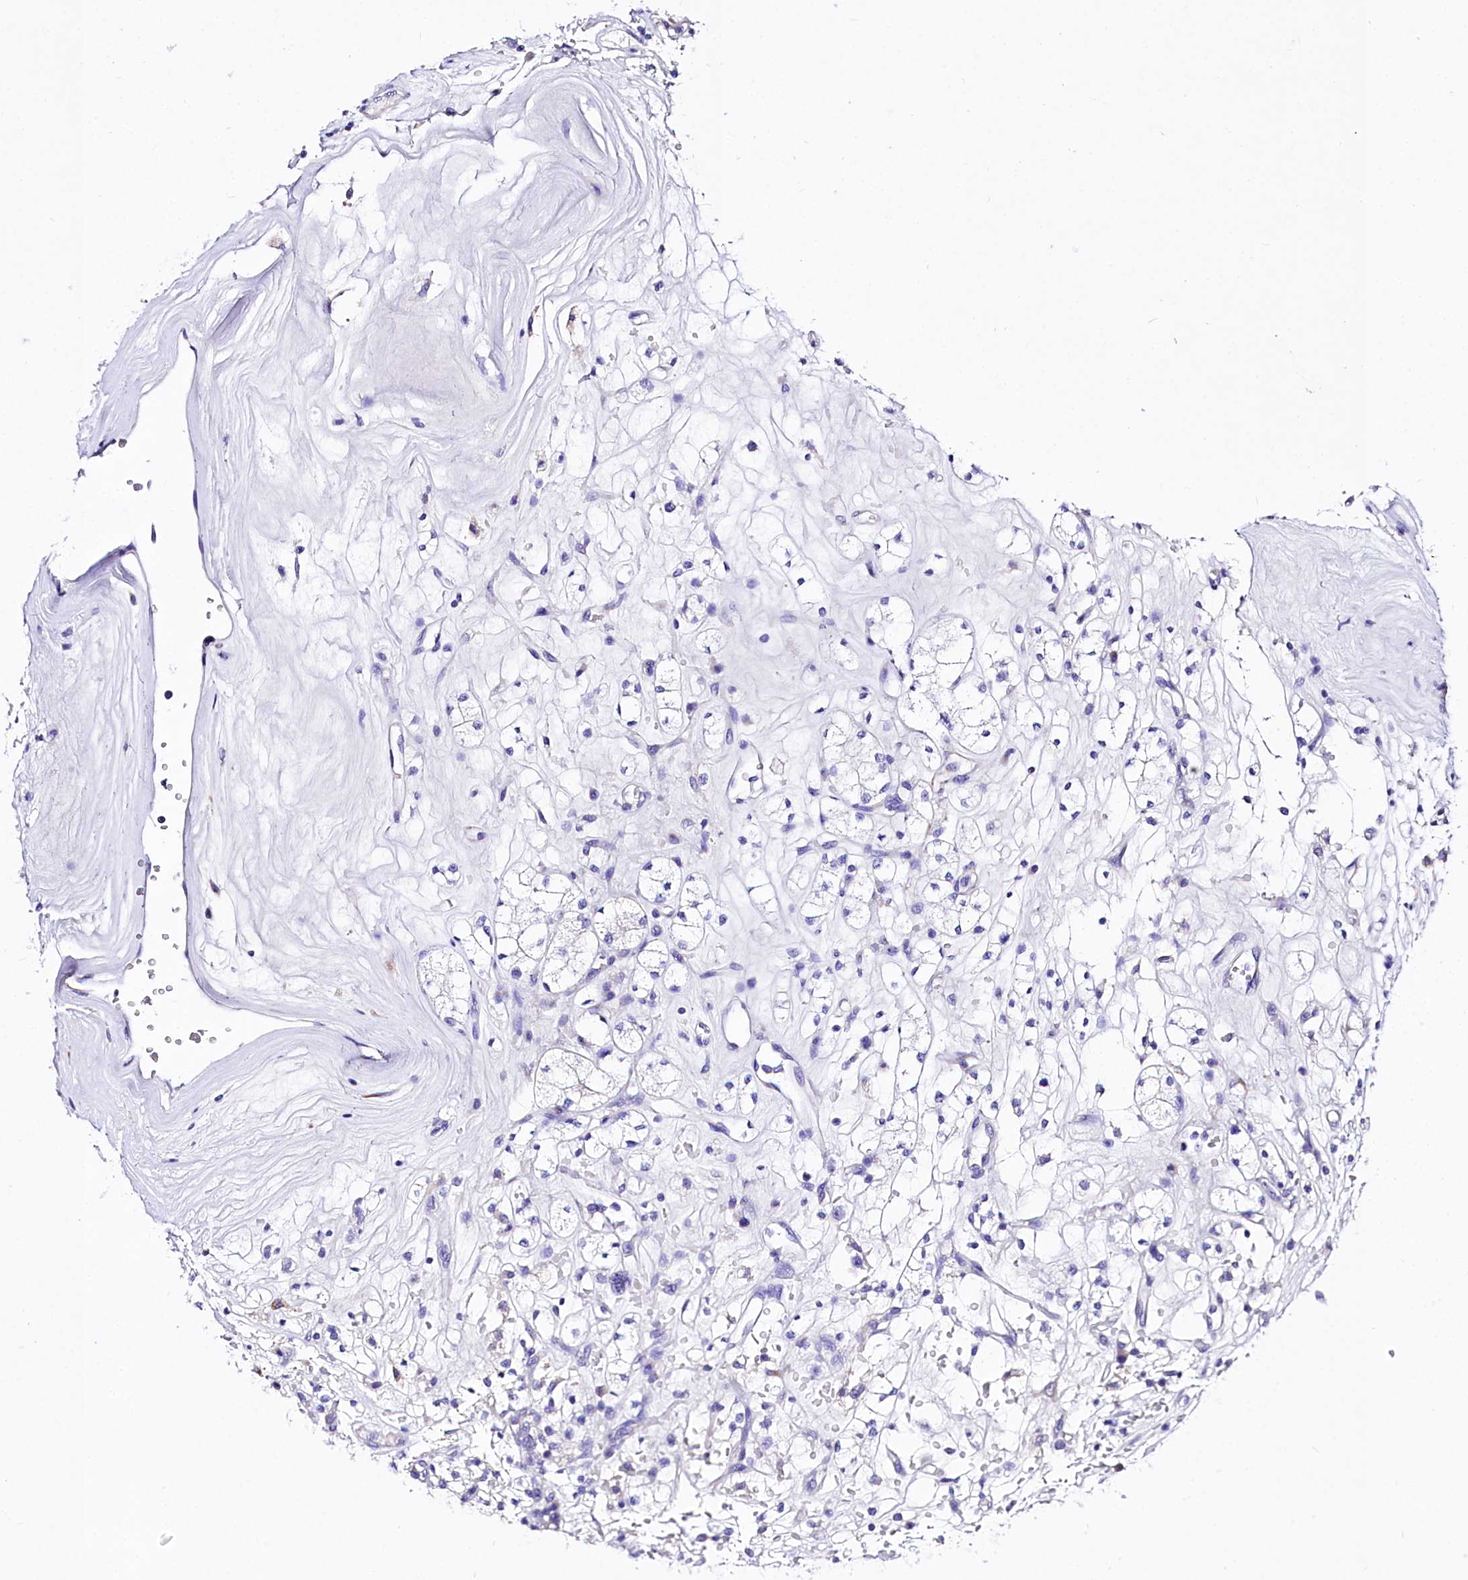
{"staining": {"intensity": "negative", "quantity": "none", "location": "none"}, "tissue": "renal cancer", "cell_type": "Tumor cells", "image_type": "cancer", "snomed": [{"axis": "morphology", "description": "Adenocarcinoma, NOS"}, {"axis": "topography", "description": "Kidney"}], "caption": "Tumor cells are negative for brown protein staining in renal cancer.", "gene": "A2ML1", "patient": {"sex": "male", "age": 77}}